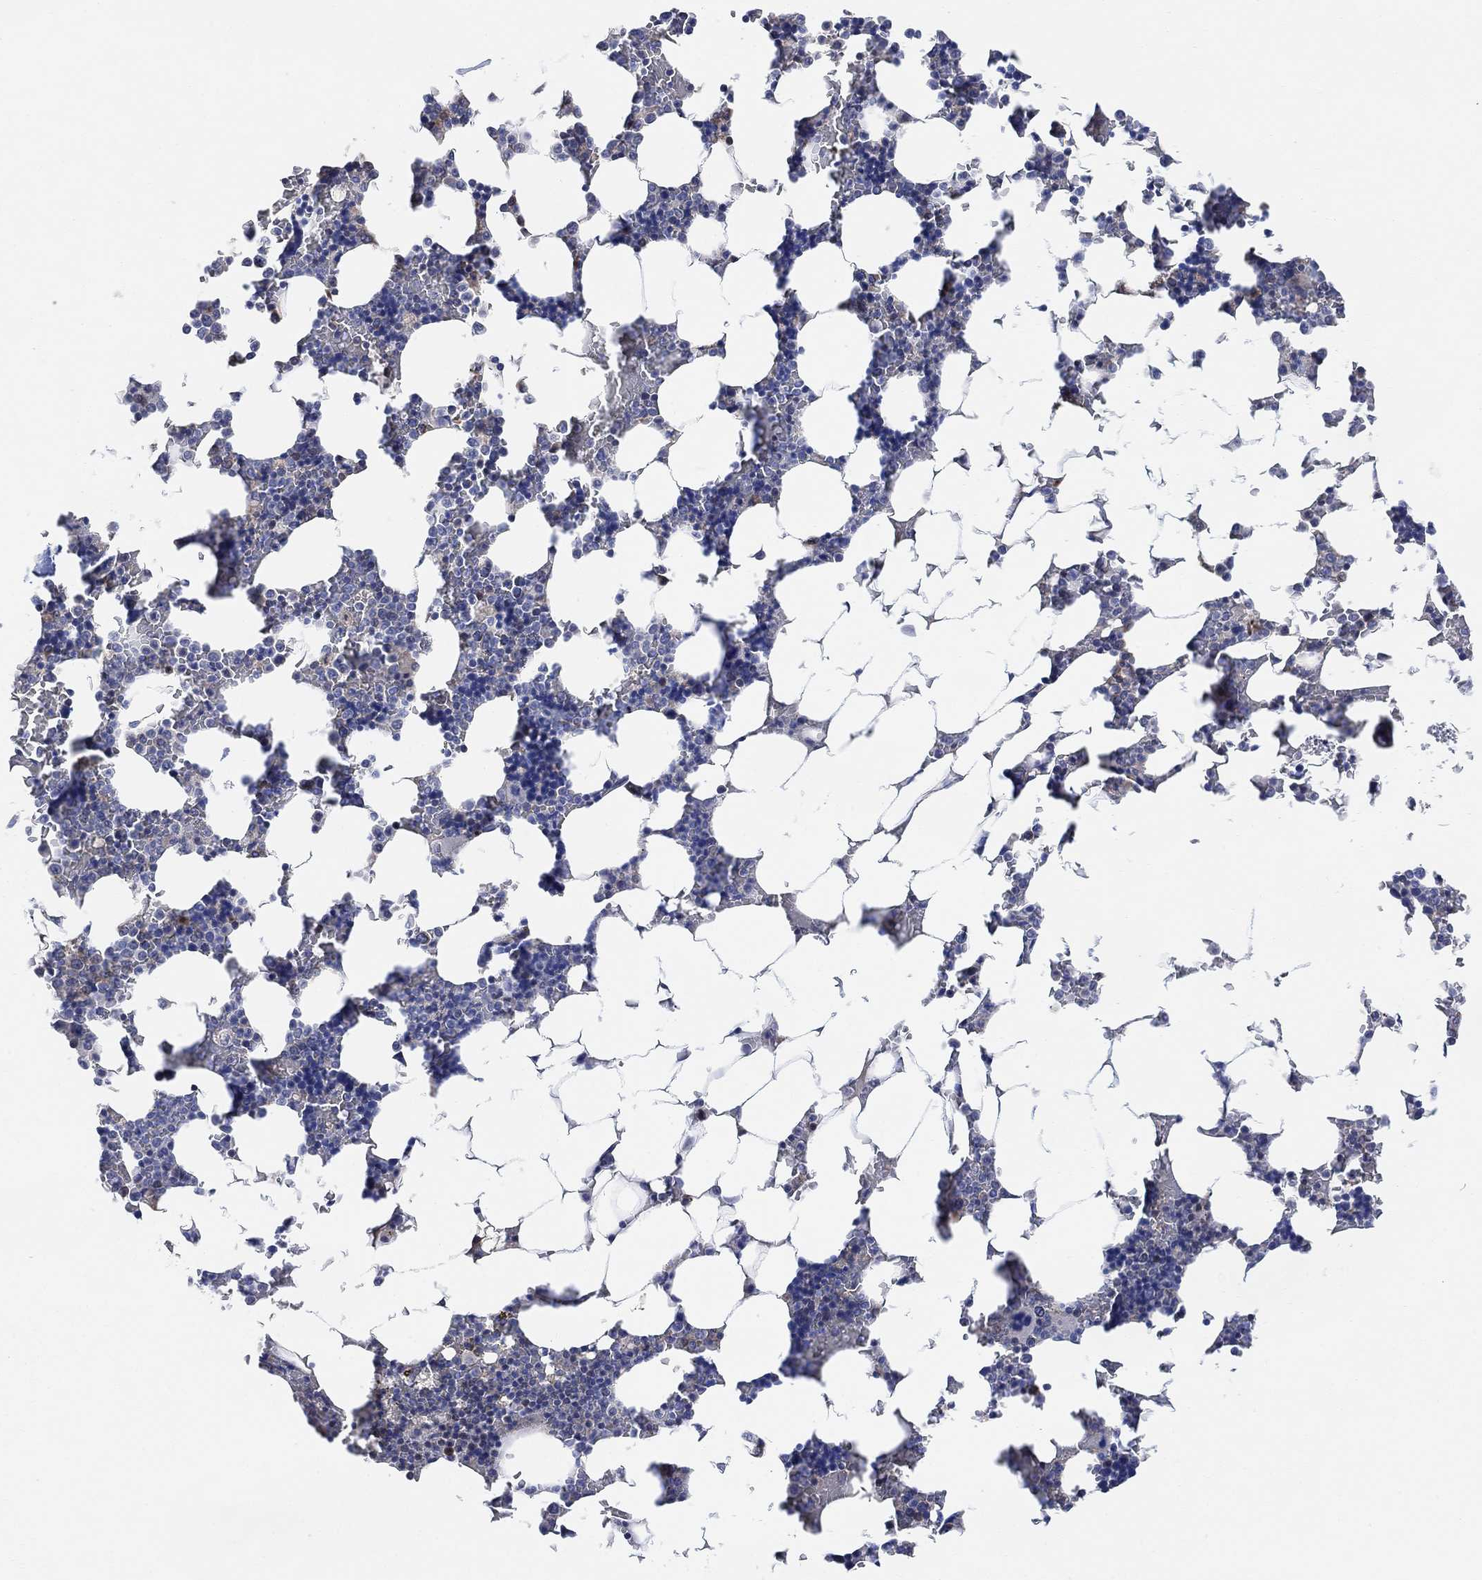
{"staining": {"intensity": "negative", "quantity": "none", "location": "none"}, "tissue": "bone marrow", "cell_type": "Hematopoietic cells", "image_type": "normal", "snomed": [{"axis": "morphology", "description": "Normal tissue, NOS"}, {"axis": "topography", "description": "Bone marrow"}], "caption": "IHC of unremarkable human bone marrow demonstrates no expression in hematopoietic cells.", "gene": "CNTF", "patient": {"sex": "male", "age": 51}}